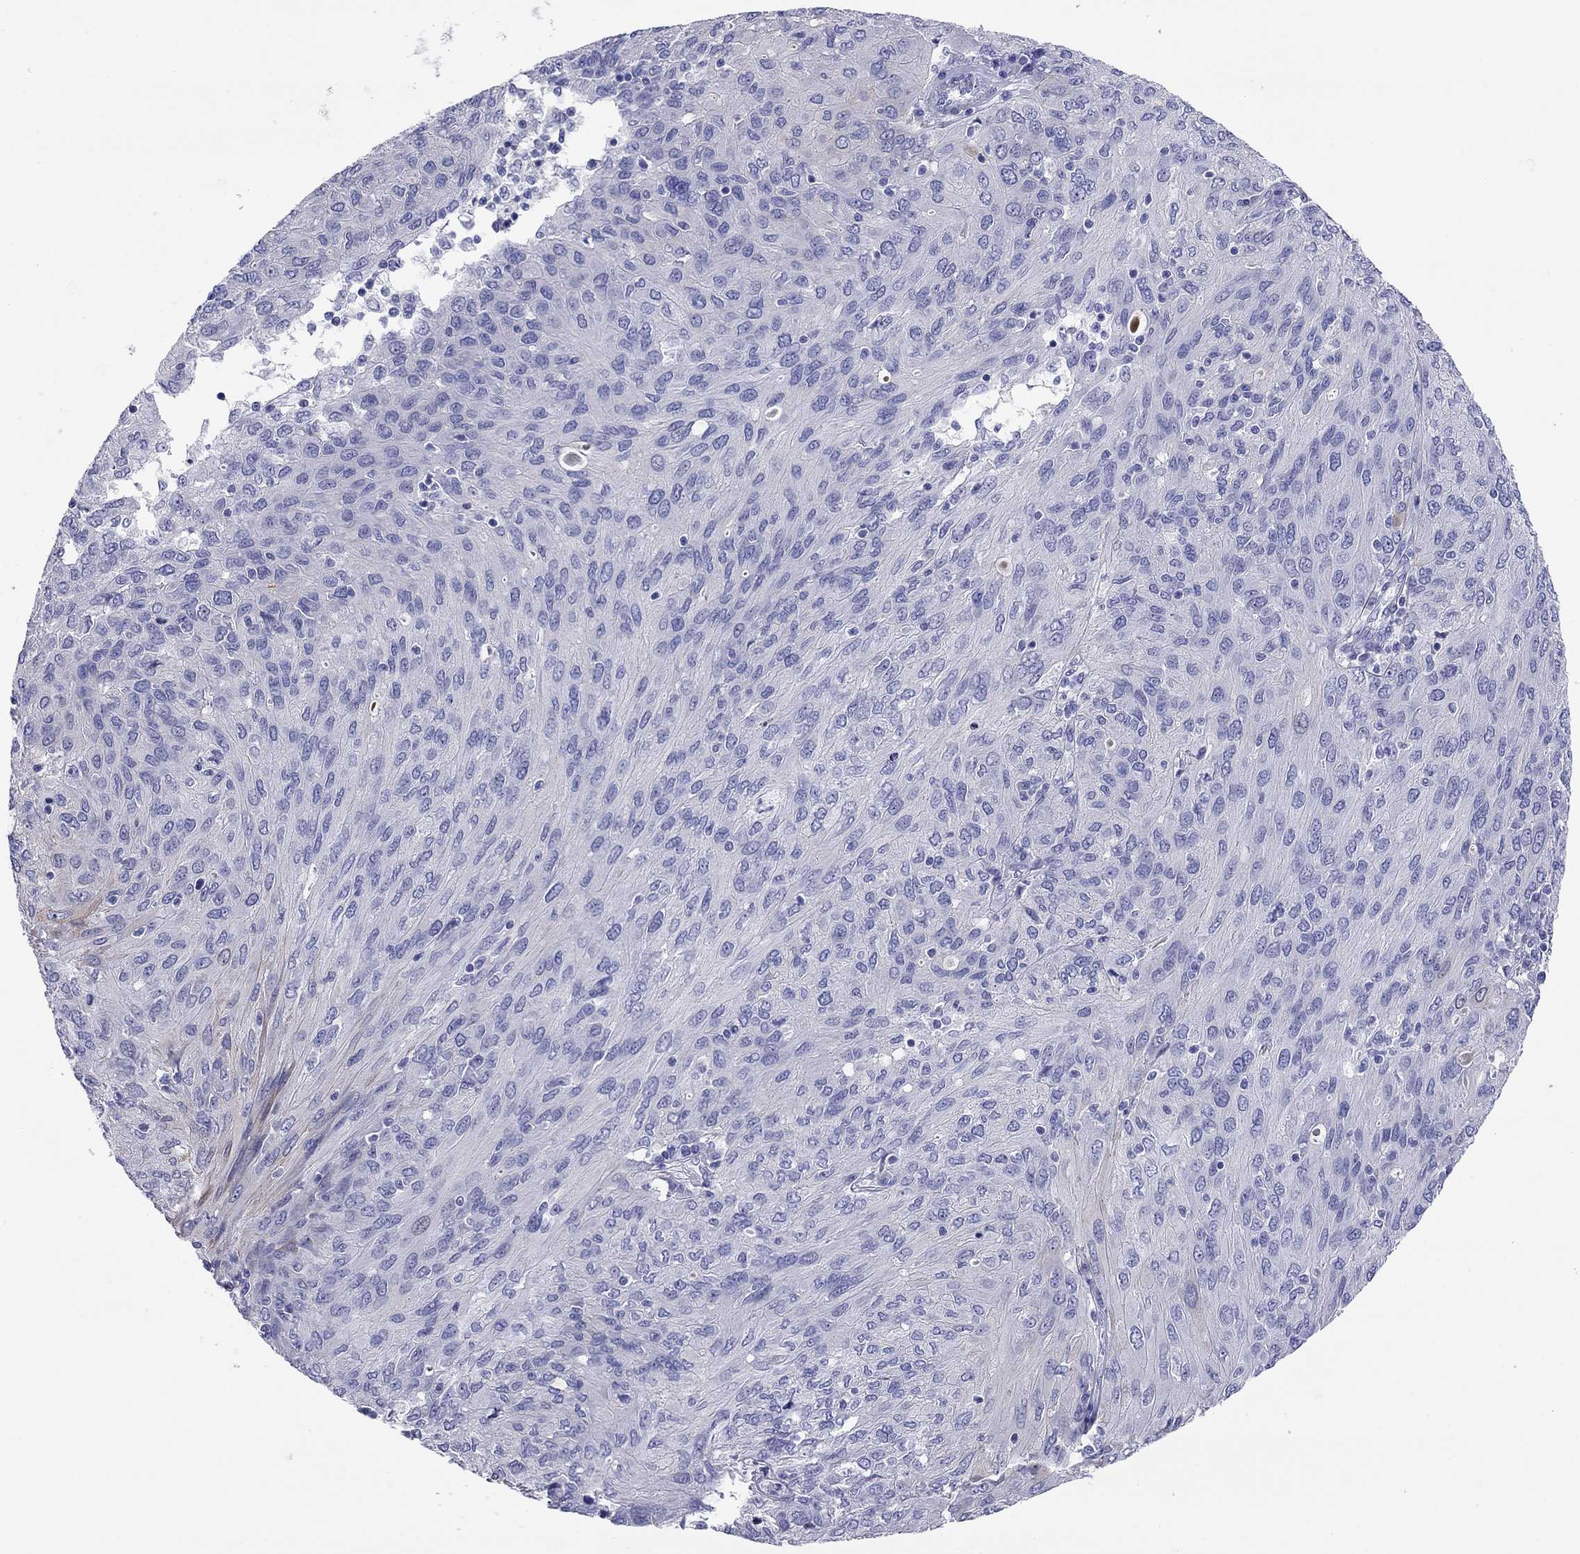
{"staining": {"intensity": "negative", "quantity": "none", "location": "none"}, "tissue": "ovarian cancer", "cell_type": "Tumor cells", "image_type": "cancer", "snomed": [{"axis": "morphology", "description": "Carcinoma, endometroid"}, {"axis": "topography", "description": "Ovary"}], "caption": "Histopathology image shows no significant protein expression in tumor cells of ovarian endometroid carcinoma.", "gene": "CMYA5", "patient": {"sex": "female", "age": 50}}